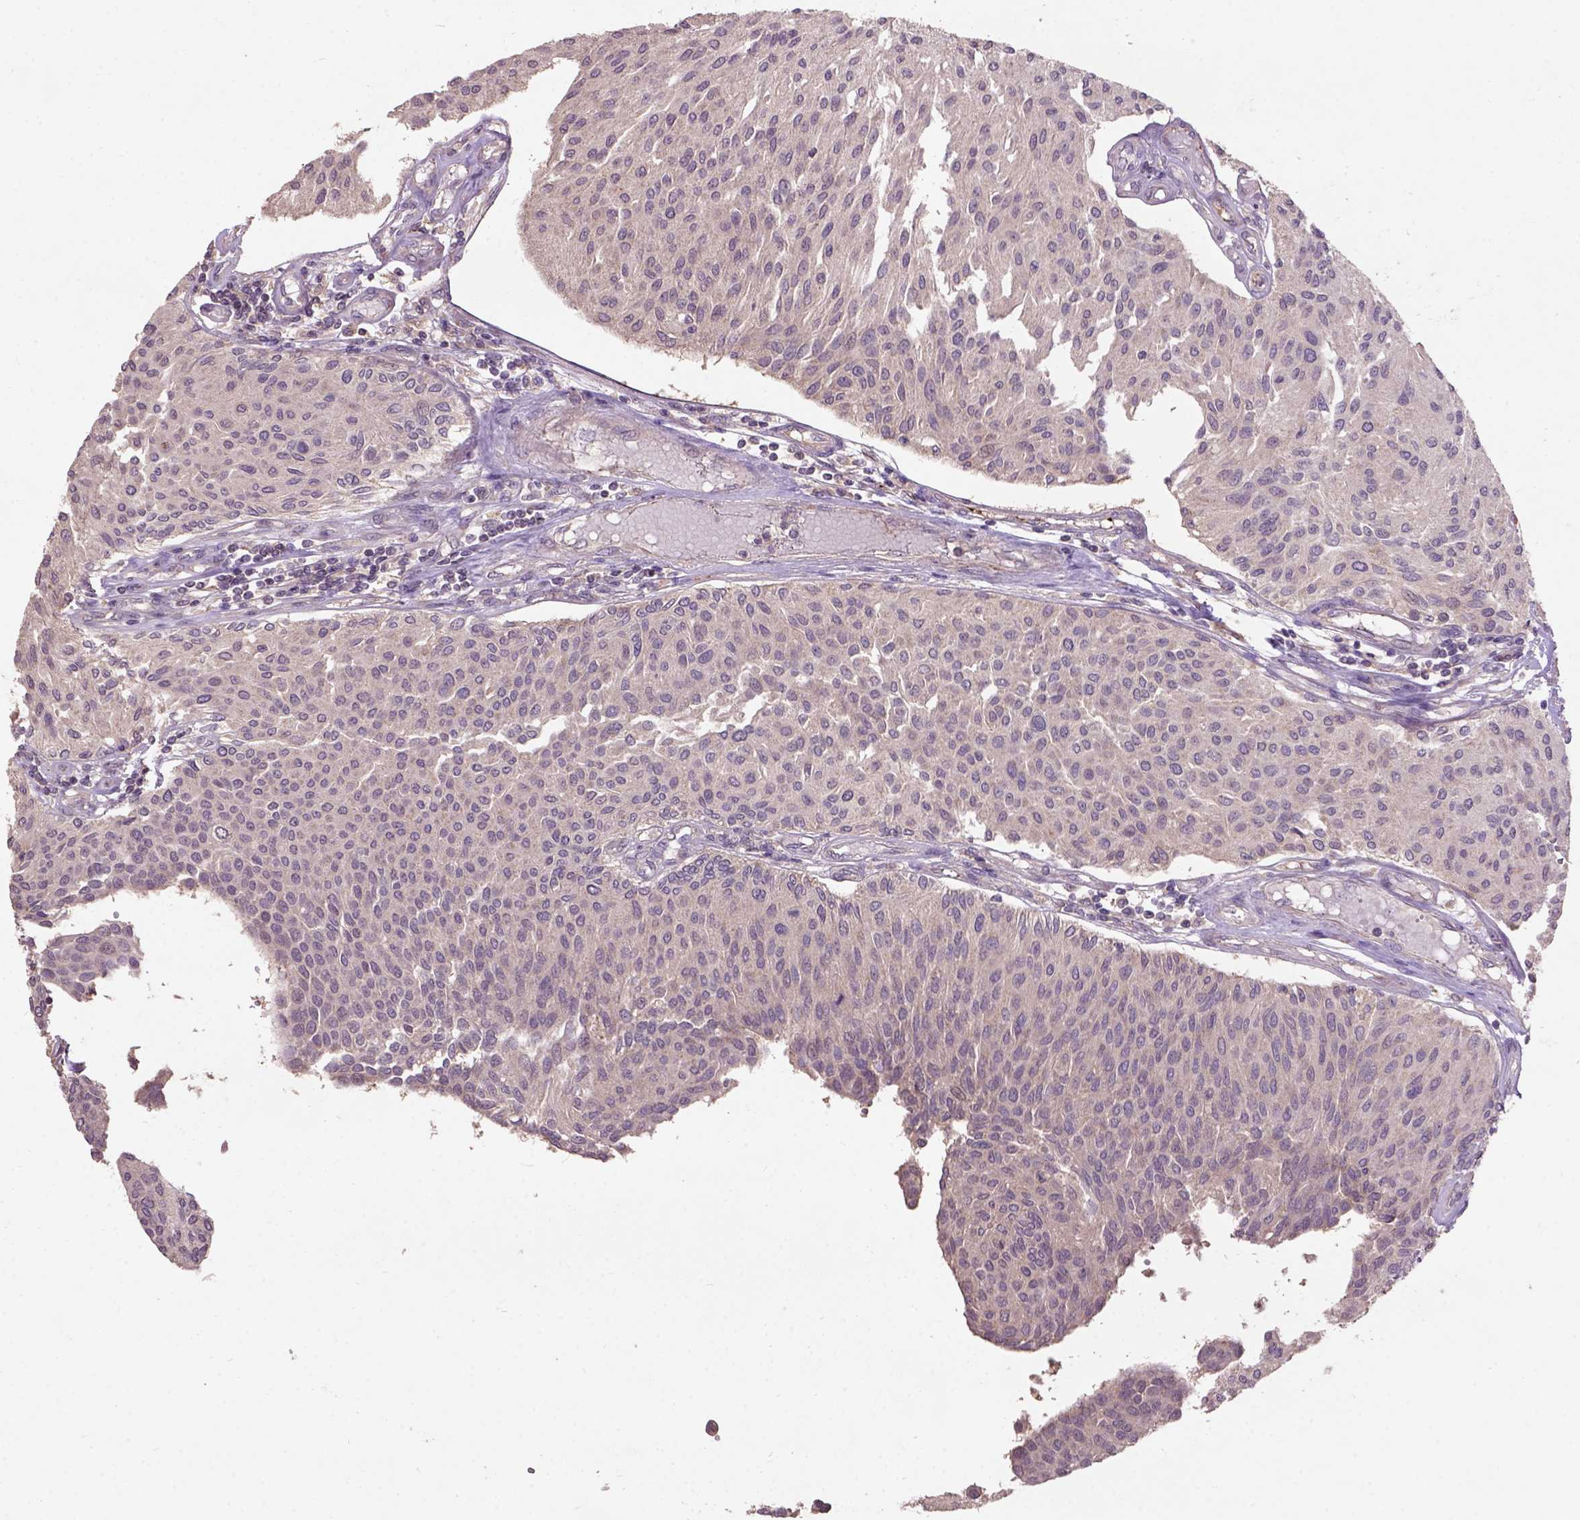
{"staining": {"intensity": "negative", "quantity": "none", "location": "none"}, "tissue": "urothelial cancer", "cell_type": "Tumor cells", "image_type": "cancer", "snomed": [{"axis": "morphology", "description": "Urothelial carcinoma, NOS"}, {"axis": "topography", "description": "Urinary bladder"}], "caption": "A histopathology image of urothelial cancer stained for a protein reveals no brown staining in tumor cells.", "gene": "KBTBD8", "patient": {"sex": "male", "age": 55}}